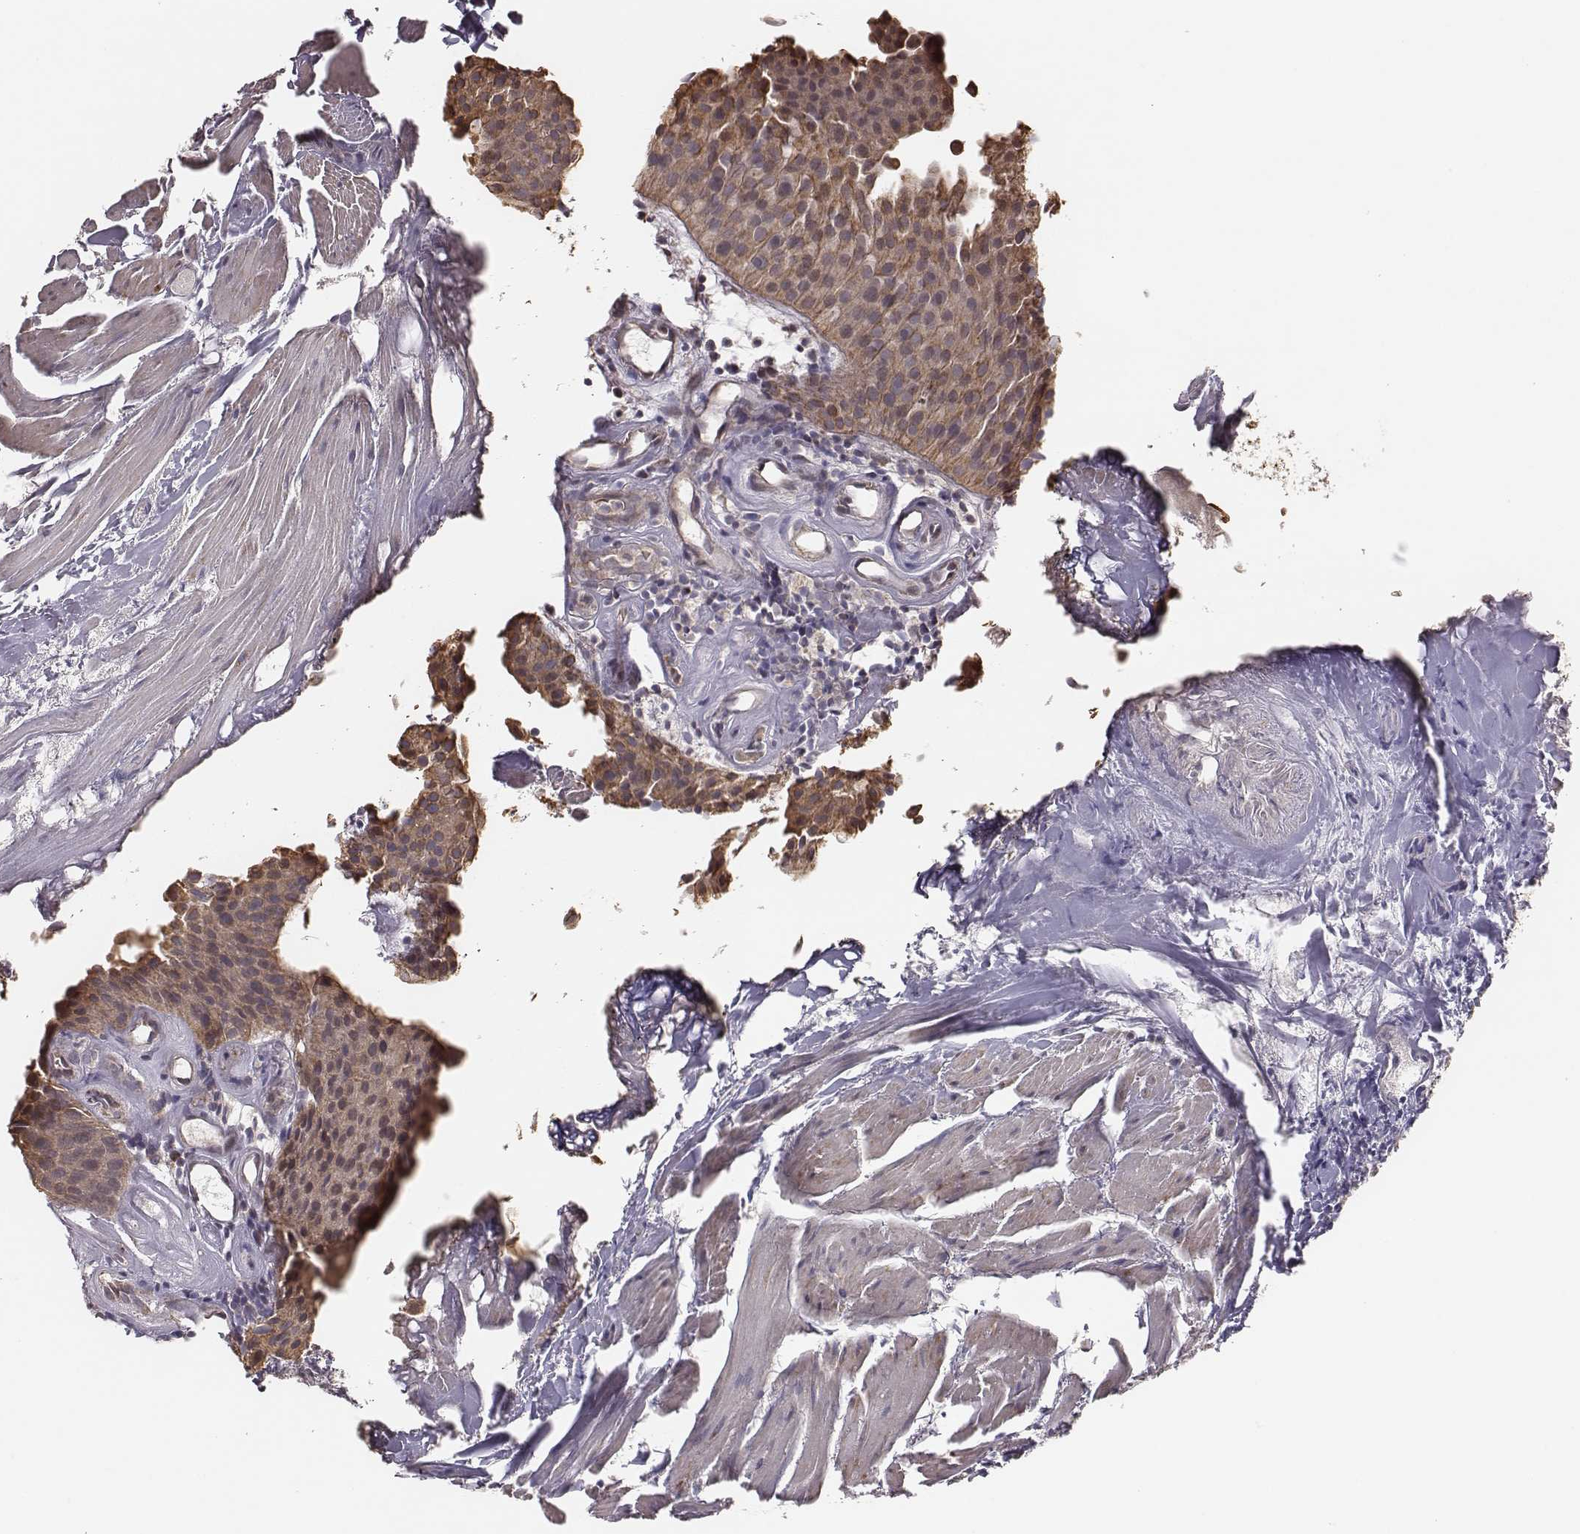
{"staining": {"intensity": "moderate", "quantity": ">75%", "location": "cytoplasmic/membranous"}, "tissue": "urothelial cancer", "cell_type": "Tumor cells", "image_type": "cancer", "snomed": [{"axis": "morphology", "description": "Urothelial carcinoma, Low grade"}, {"axis": "topography", "description": "Urinary bladder"}], "caption": "The image displays a brown stain indicating the presence of a protein in the cytoplasmic/membranous of tumor cells in low-grade urothelial carcinoma. (IHC, brightfield microscopy, high magnification).", "gene": "HAVCR1", "patient": {"sex": "female", "age": 87}}